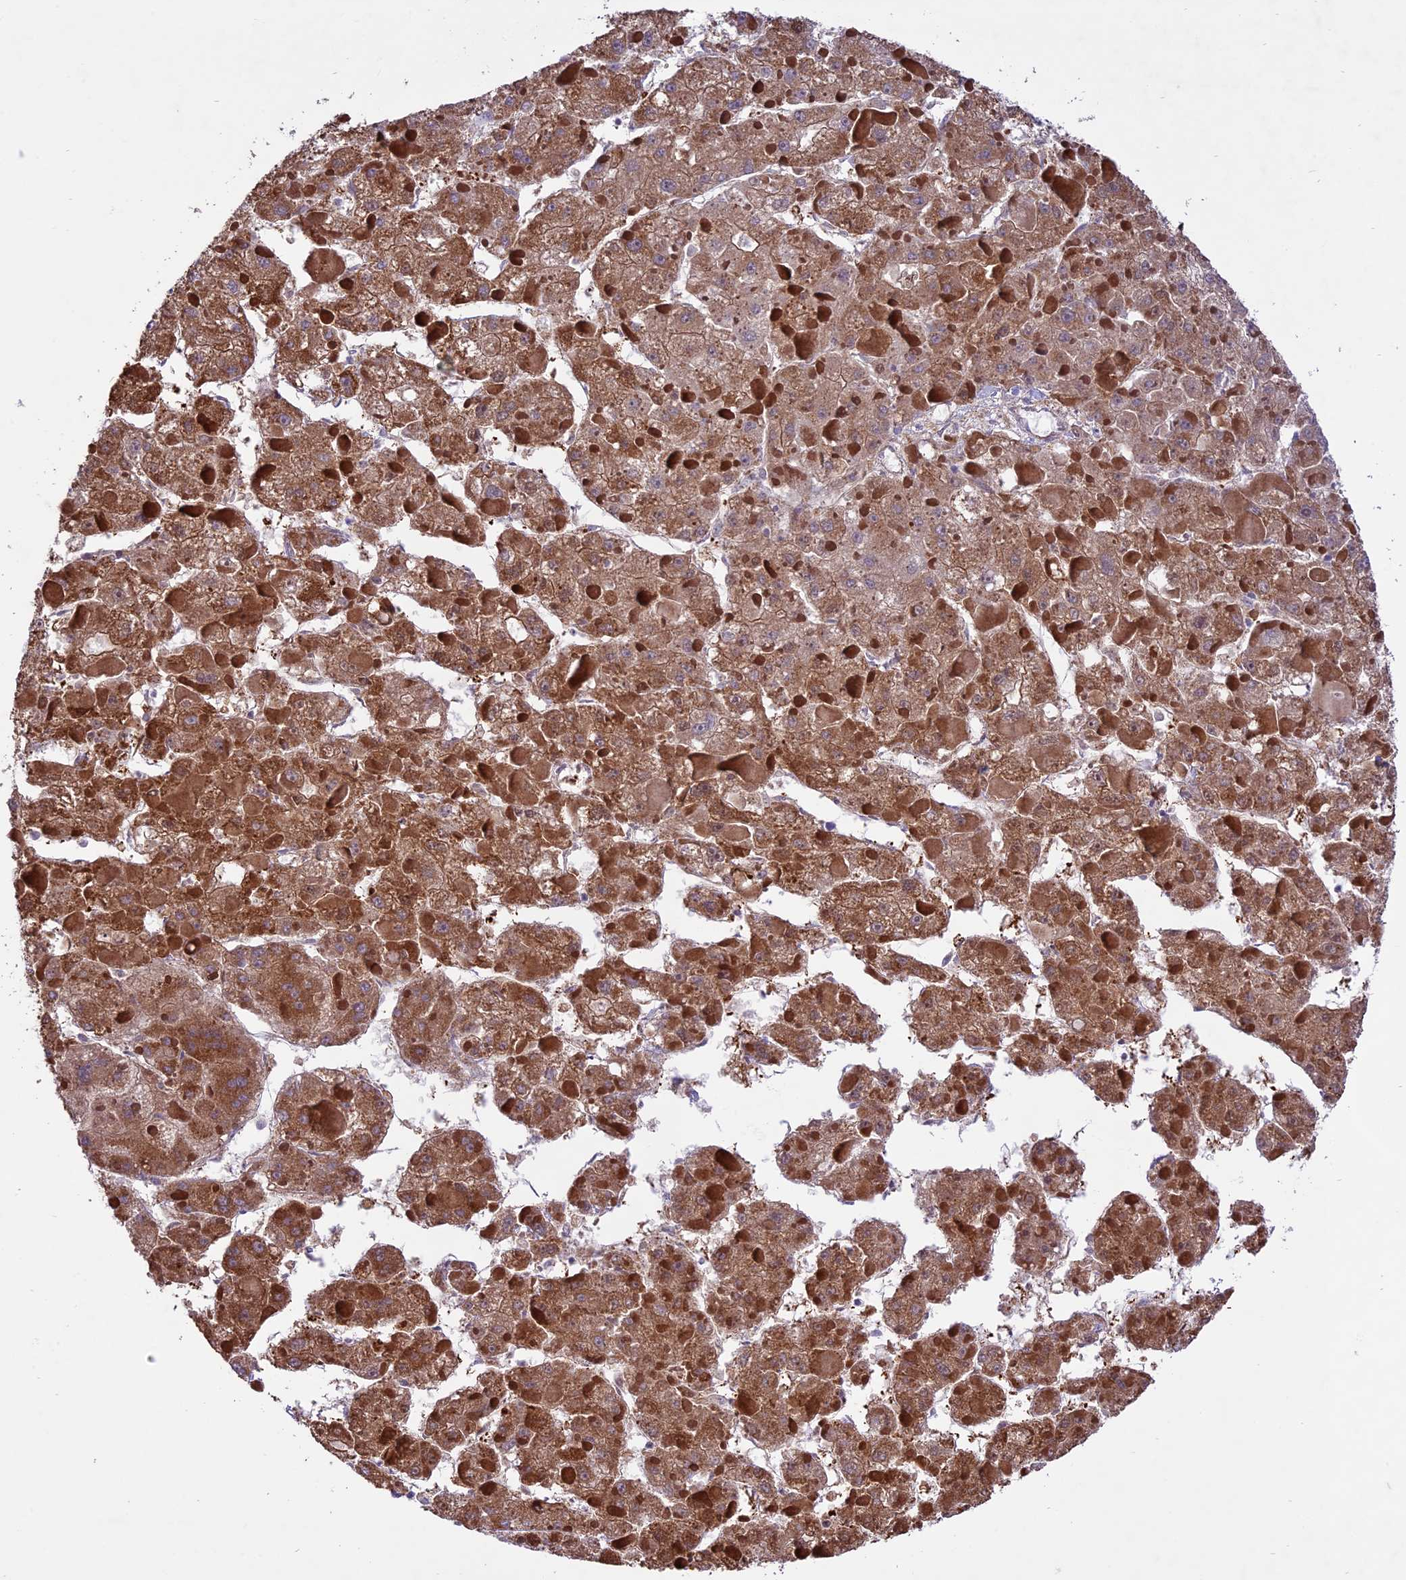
{"staining": {"intensity": "moderate", "quantity": ">75%", "location": "cytoplasmic/membranous"}, "tissue": "liver cancer", "cell_type": "Tumor cells", "image_type": "cancer", "snomed": [{"axis": "morphology", "description": "Carcinoma, Hepatocellular, NOS"}, {"axis": "topography", "description": "Liver"}], "caption": "The image reveals staining of liver cancer, revealing moderate cytoplasmic/membranous protein staining (brown color) within tumor cells.", "gene": "SPRED1", "patient": {"sex": "female", "age": 73}}